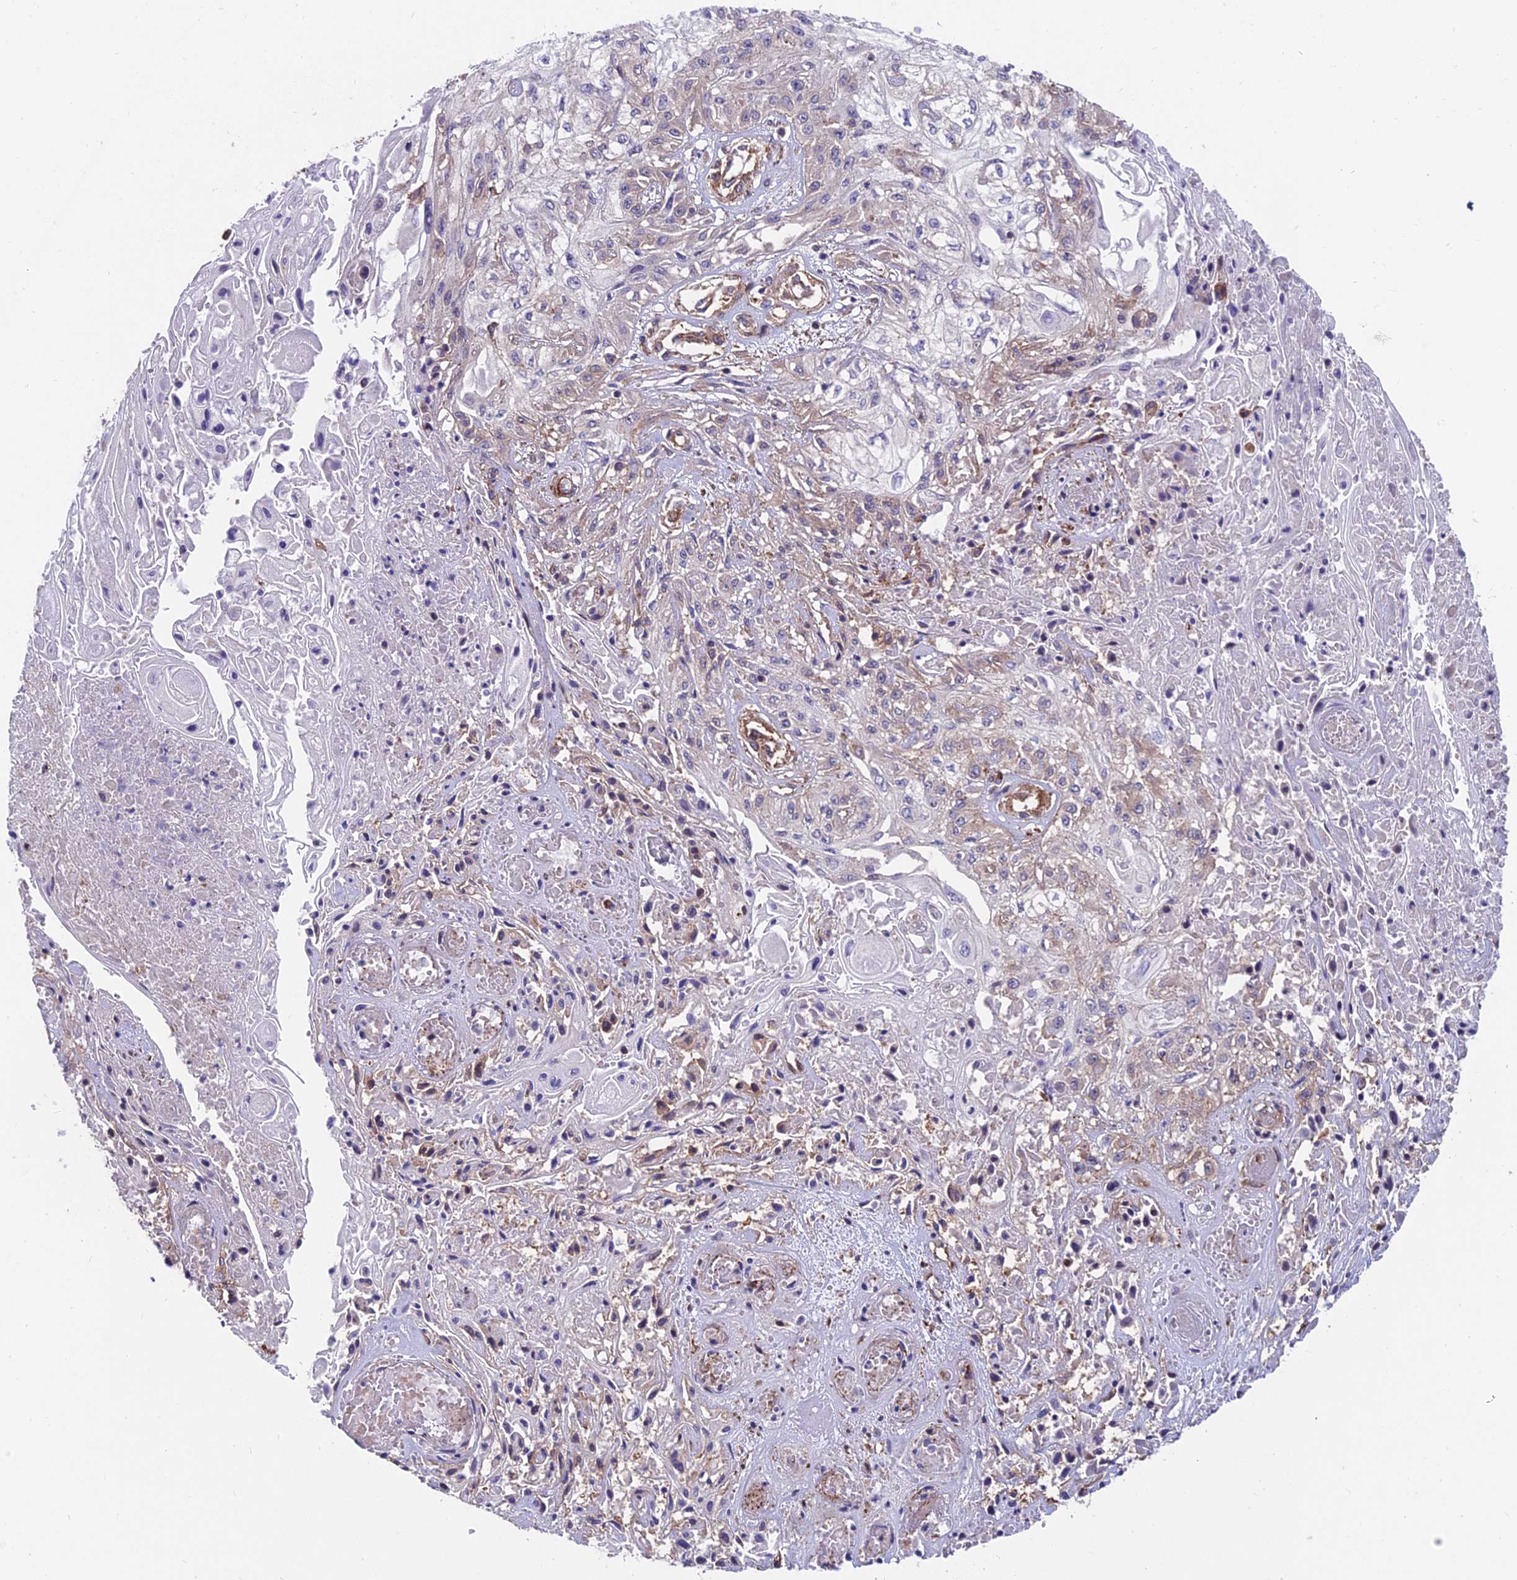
{"staining": {"intensity": "negative", "quantity": "none", "location": "none"}, "tissue": "skin cancer", "cell_type": "Tumor cells", "image_type": "cancer", "snomed": [{"axis": "morphology", "description": "Squamous cell carcinoma, NOS"}, {"axis": "morphology", "description": "Squamous cell carcinoma, metastatic, NOS"}, {"axis": "topography", "description": "Skin"}, {"axis": "topography", "description": "Lymph node"}], "caption": "Immunohistochemistry of squamous cell carcinoma (skin) shows no staining in tumor cells.", "gene": "RTN4RL1", "patient": {"sex": "male", "age": 75}}